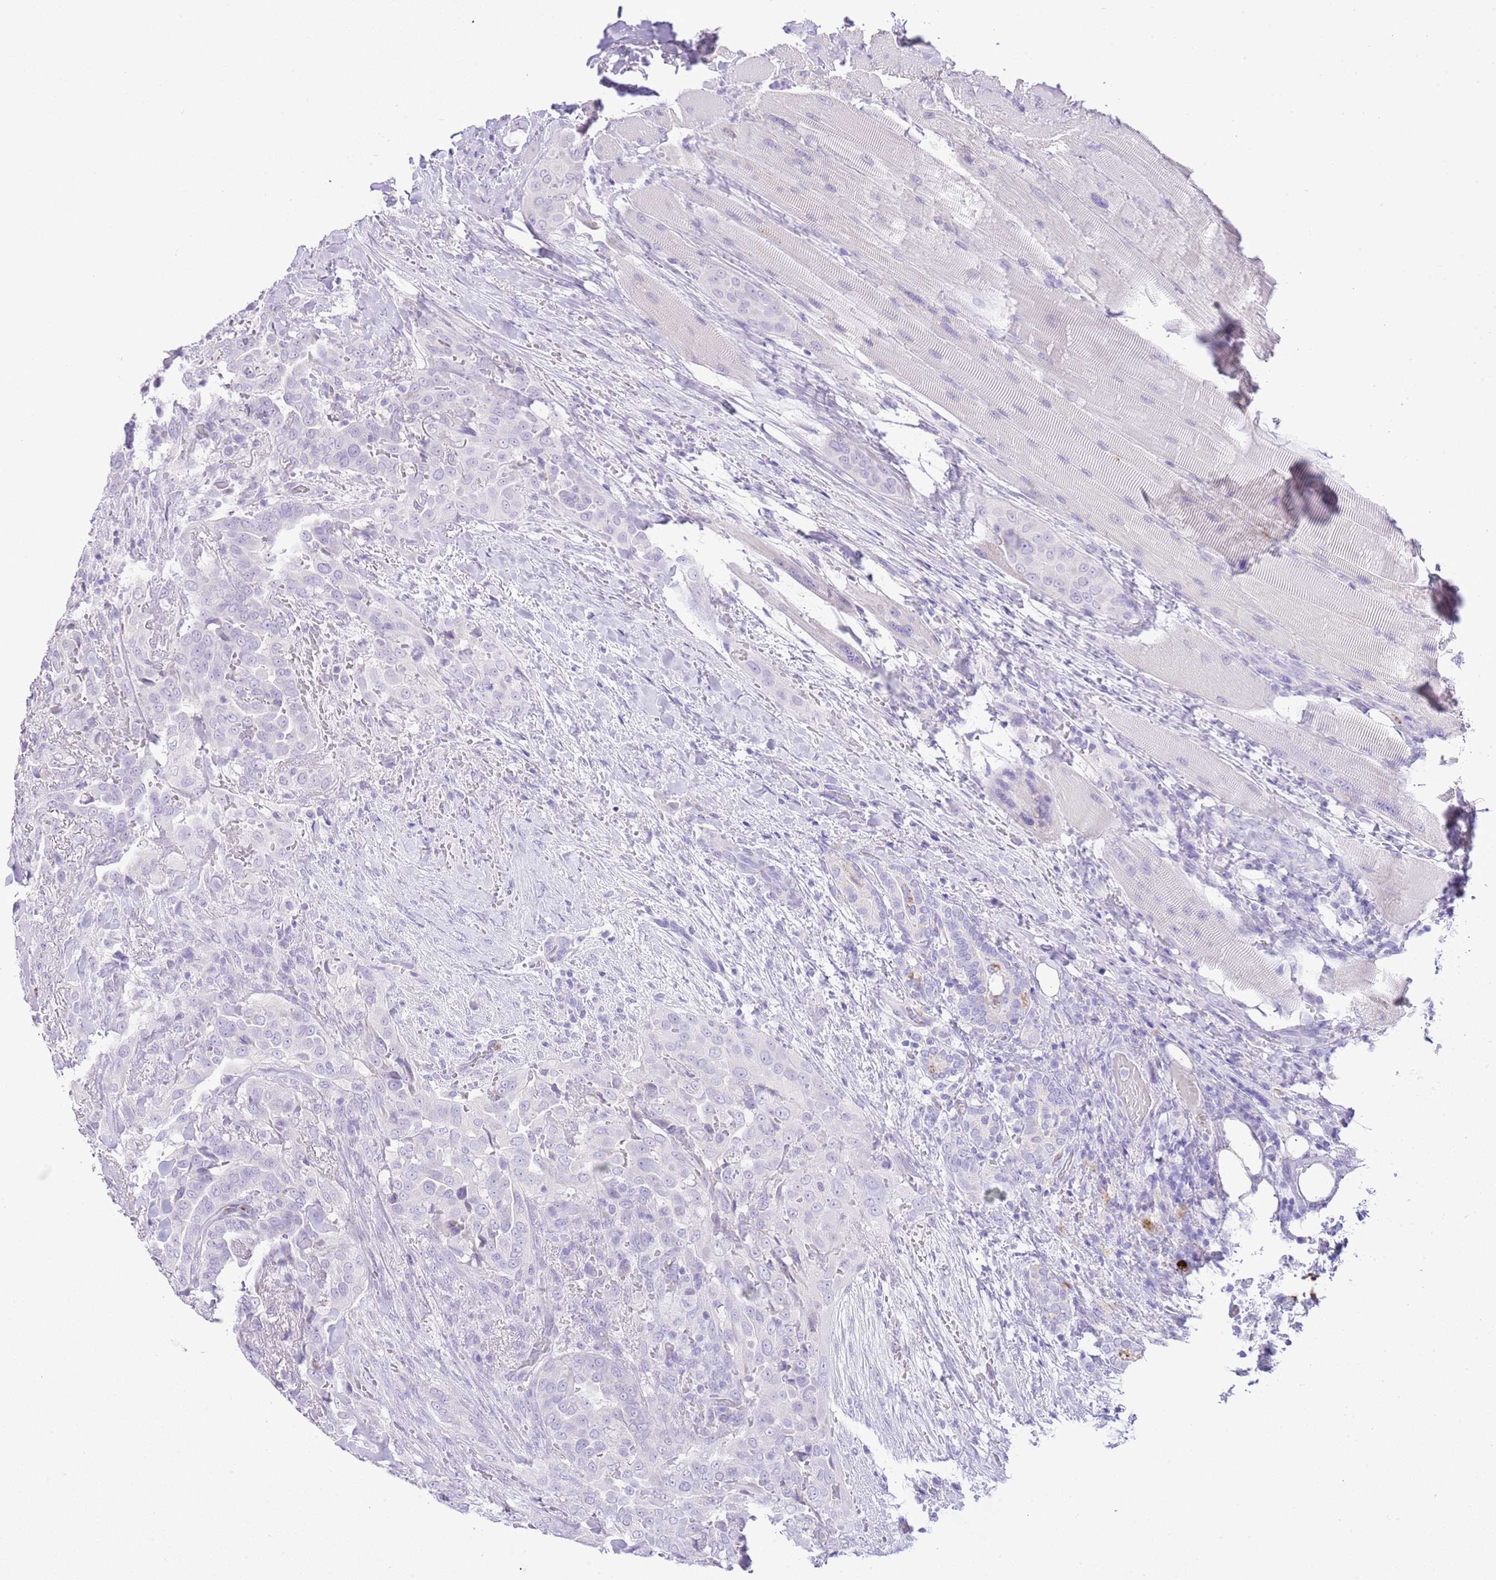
{"staining": {"intensity": "negative", "quantity": "none", "location": "none"}, "tissue": "thyroid cancer", "cell_type": "Tumor cells", "image_type": "cancer", "snomed": [{"axis": "morphology", "description": "Papillary adenocarcinoma, NOS"}, {"axis": "topography", "description": "Thyroid gland"}], "caption": "The immunohistochemistry image has no significant positivity in tumor cells of thyroid cancer (papillary adenocarcinoma) tissue.", "gene": "OR2Z1", "patient": {"sex": "male", "age": 61}}